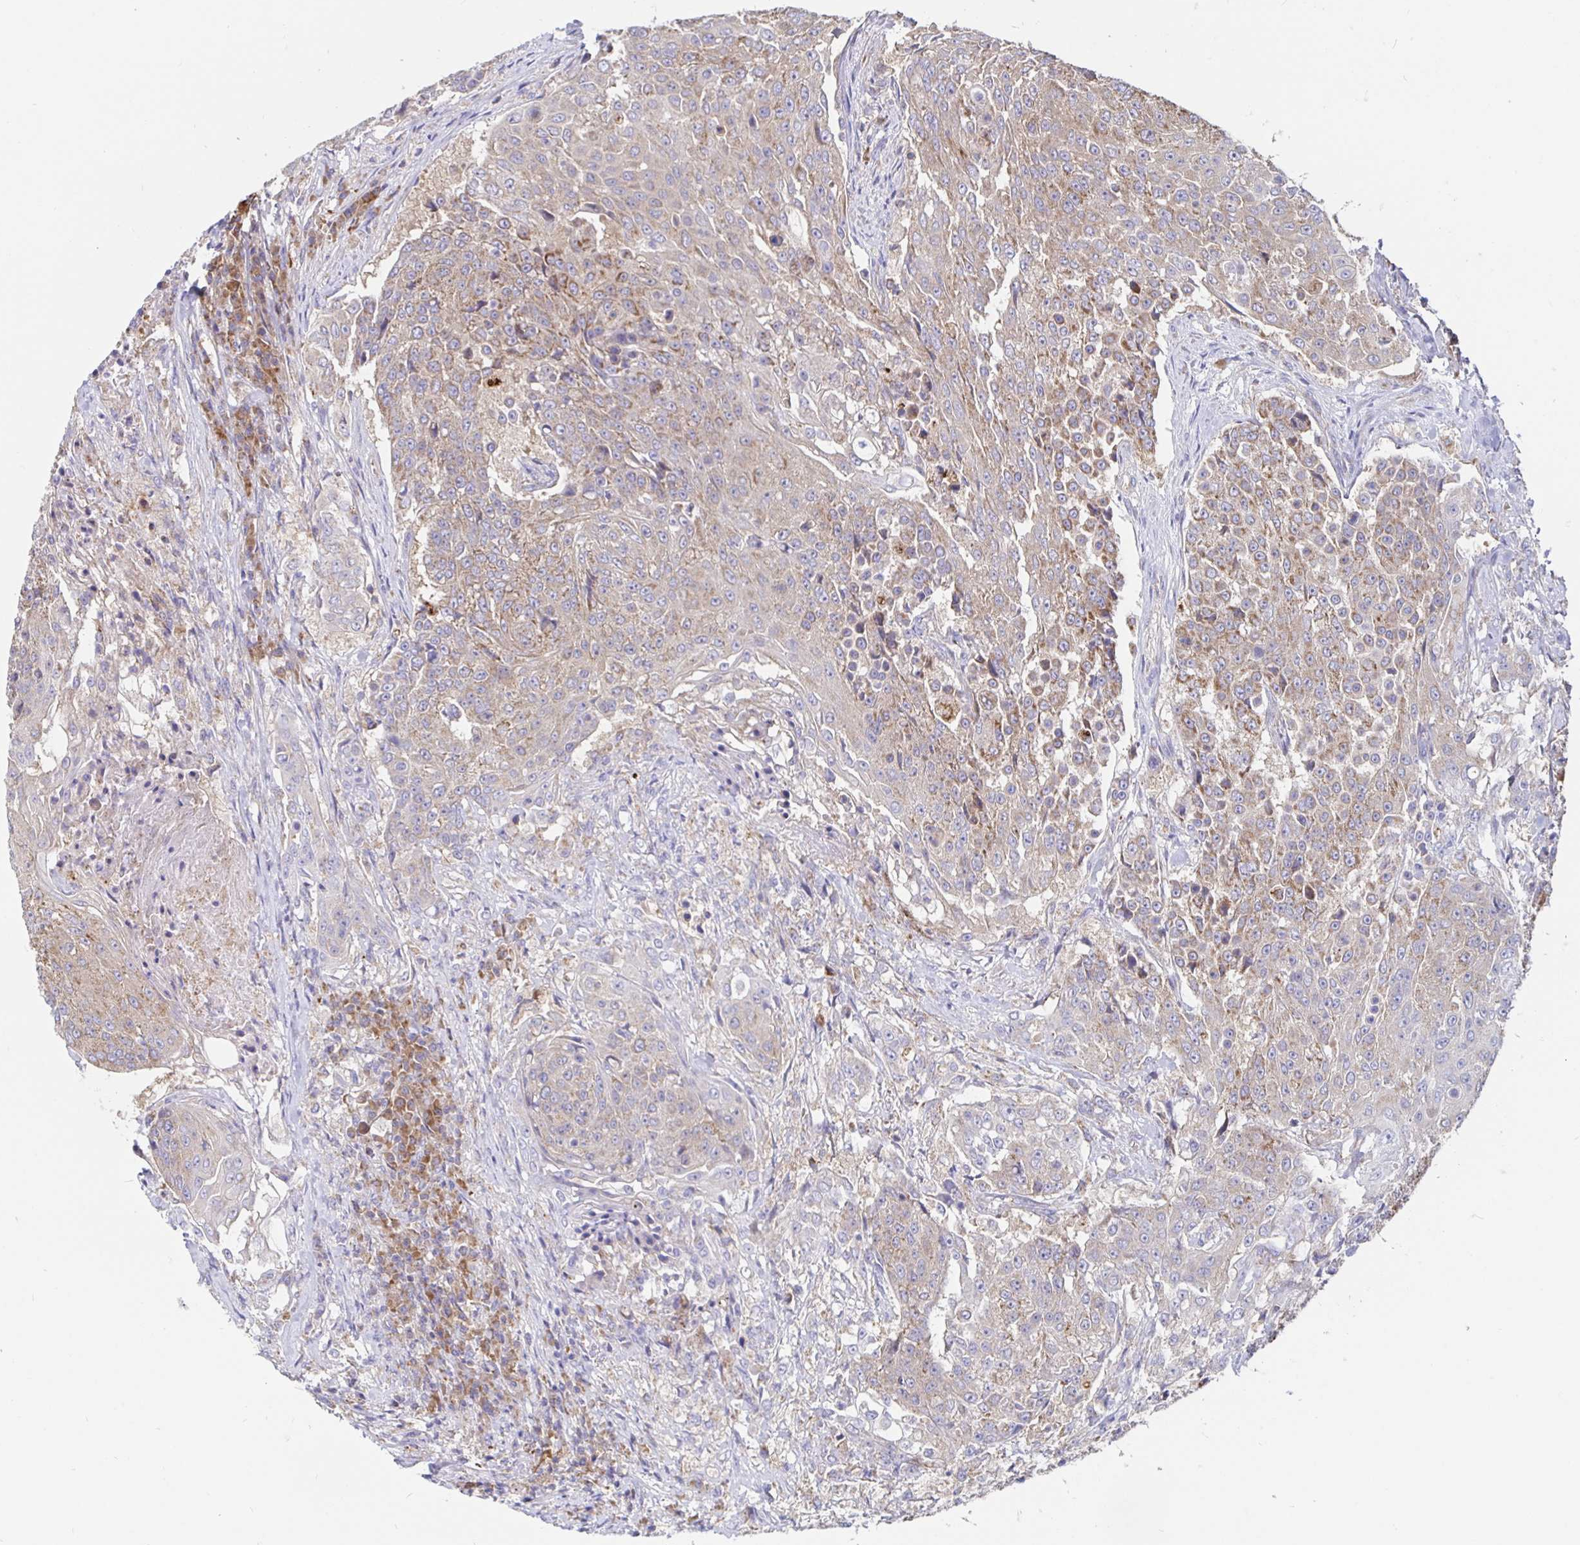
{"staining": {"intensity": "weak", "quantity": "25%-75%", "location": "cytoplasmic/membranous"}, "tissue": "urothelial cancer", "cell_type": "Tumor cells", "image_type": "cancer", "snomed": [{"axis": "morphology", "description": "Urothelial carcinoma, High grade"}, {"axis": "topography", "description": "Urinary bladder"}], "caption": "Tumor cells show weak cytoplasmic/membranous positivity in approximately 25%-75% of cells in urothelial carcinoma (high-grade).", "gene": "PRDX3", "patient": {"sex": "female", "age": 63}}